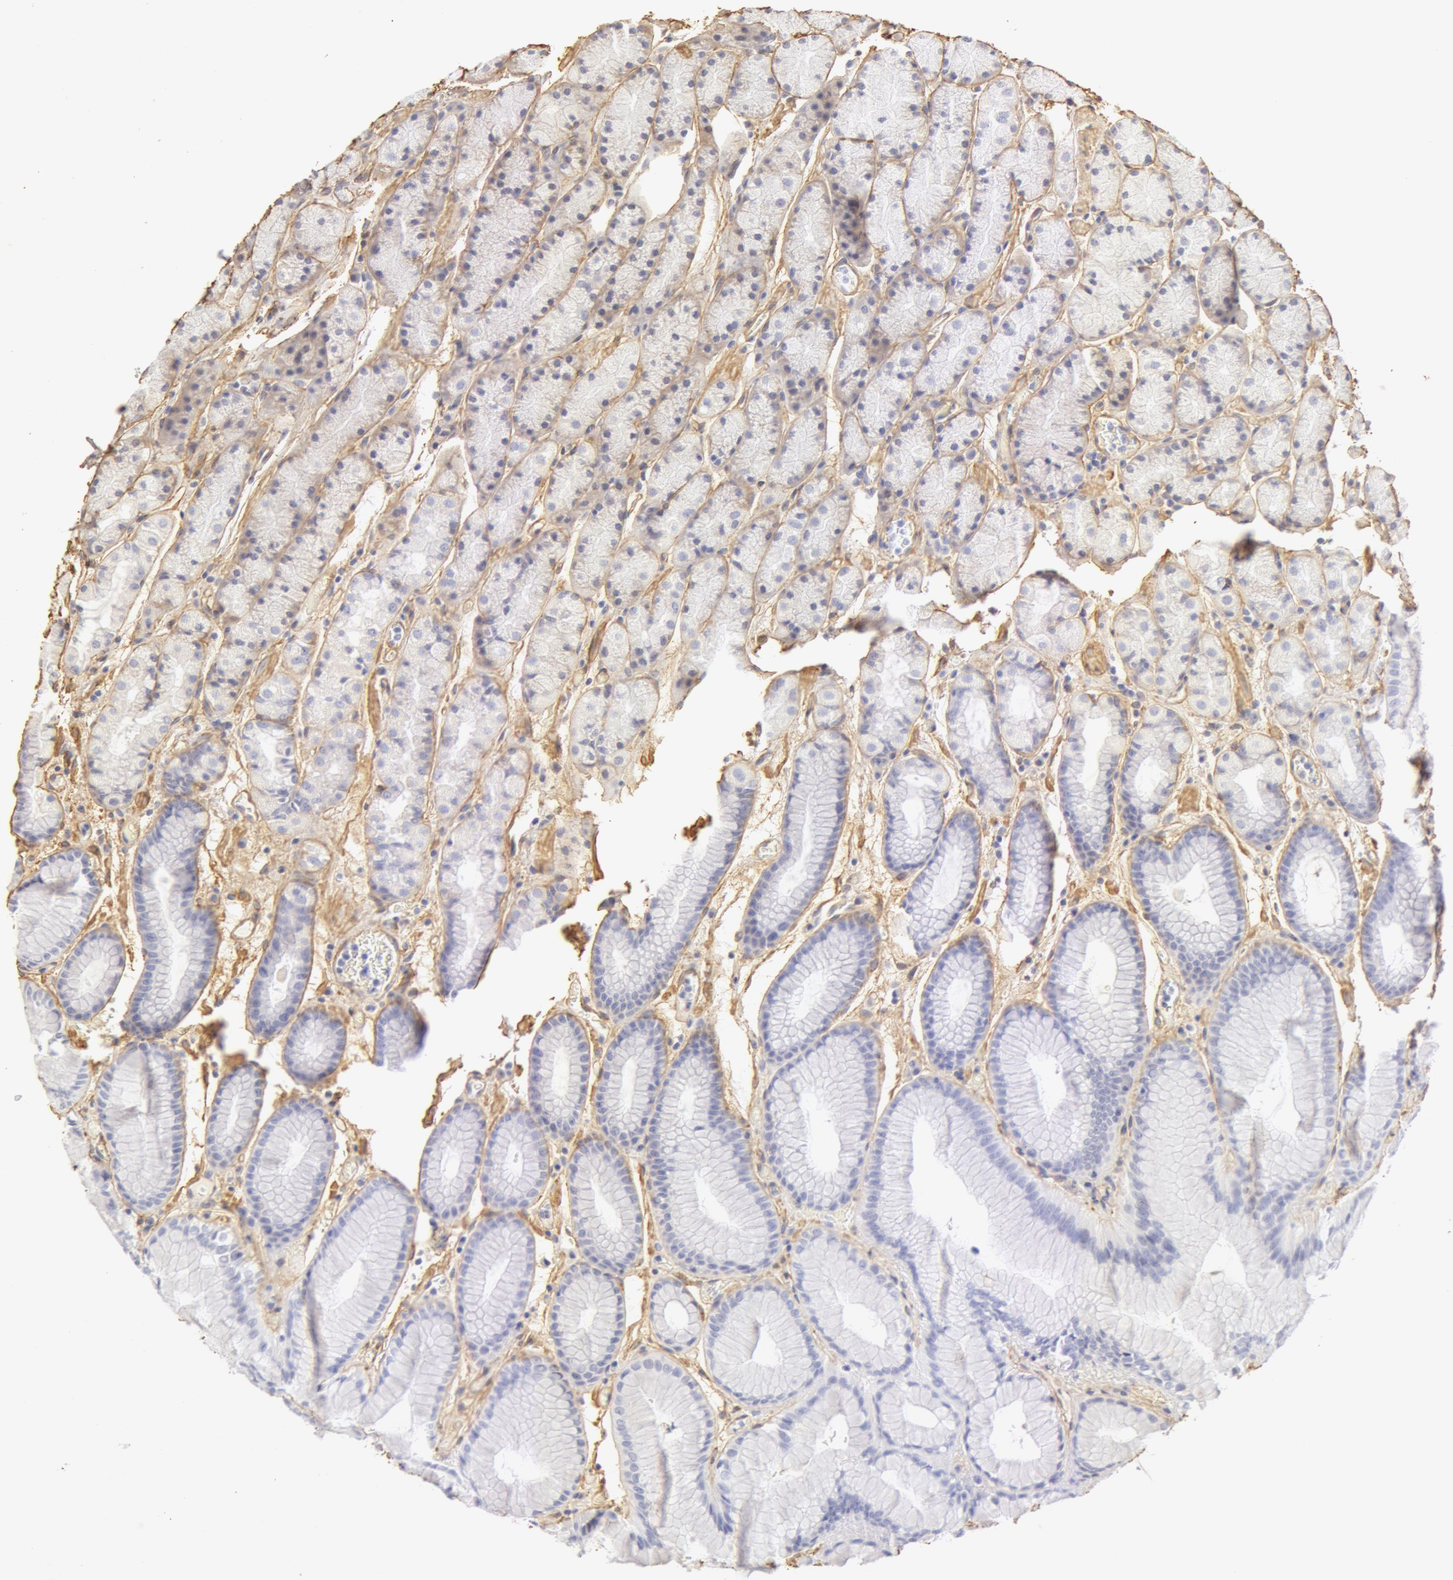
{"staining": {"intensity": "negative", "quantity": "none", "location": "none"}, "tissue": "stomach", "cell_type": "Glandular cells", "image_type": "normal", "snomed": [{"axis": "morphology", "description": "Normal tissue, NOS"}, {"axis": "topography", "description": "Stomach, upper"}], "caption": "DAB (3,3'-diaminobenzidine) immunohistochemical staining of benign stomach shows no significant positivity in glandular cells.", "gene": "COL4A1", "patient": {"sex": "male", "age": 72}}